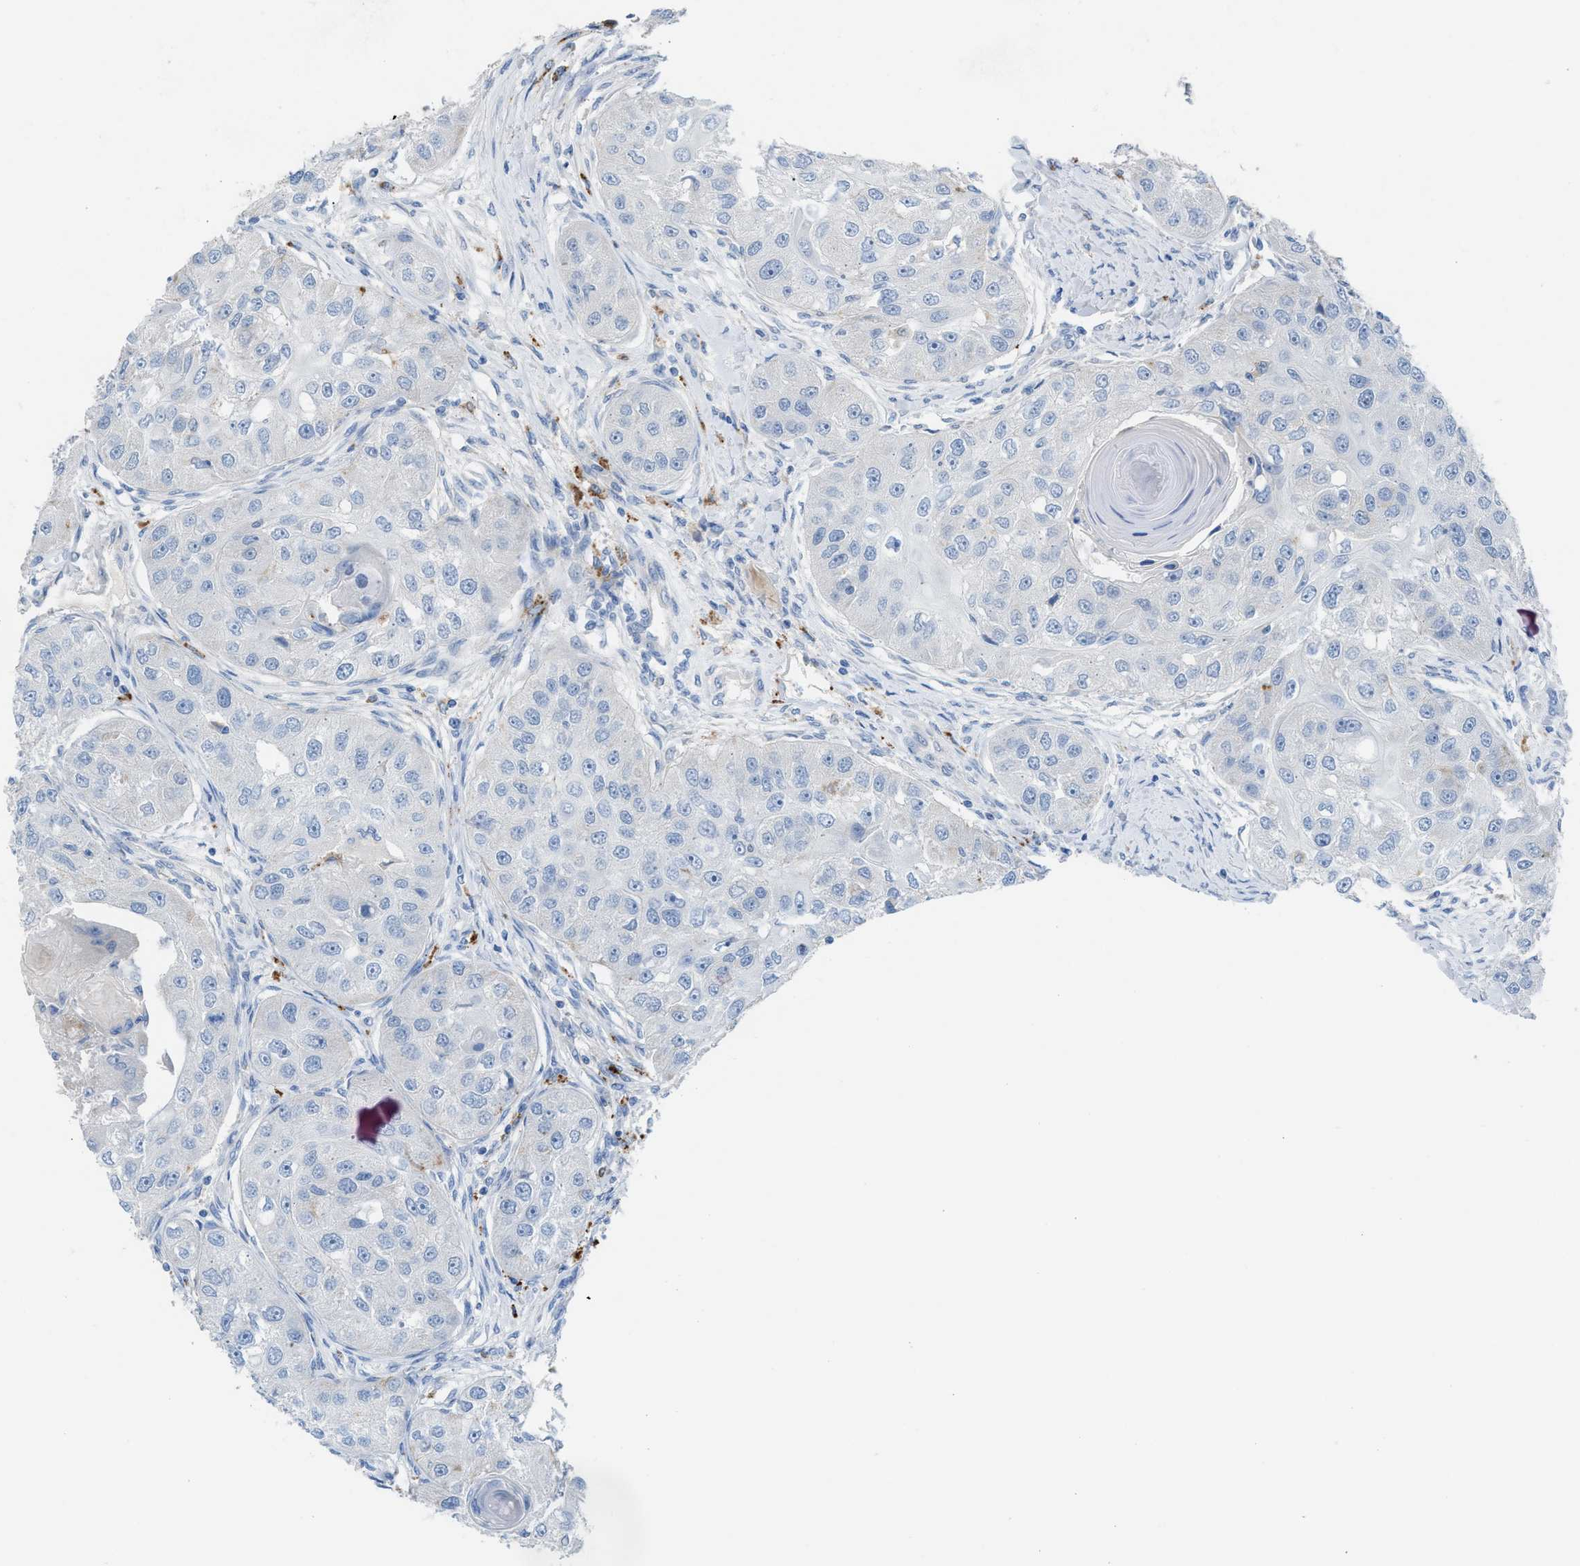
{"staining": {"intensity": "negative", "quantity": "none", "location": "none"}, "tissue": "head and neck cancer", "cell_type": "Tumor cells", "image_type": "cancer", "snomed": [{"axis": "morphology", "description": "Normal tissue, NOS"}, {"axis": "morphology", "description": "Squamous cell carcinoma, NOS"}, {"axis": "topography", "description": "Skeletal muscle"}, {"axis": "topography", "description": "Head-Neck"}], "caption": "High magnification brightfield microscopy of squamous cell carcinoma (head and neck) stained with DAB (3,3'-diaminobenzidine) (brown) and counterstained with hematoxylin (blue): tumor cells show no significant positivity.", "gene": "ASPA", "patient": {"sex": "male", "age": 51}}